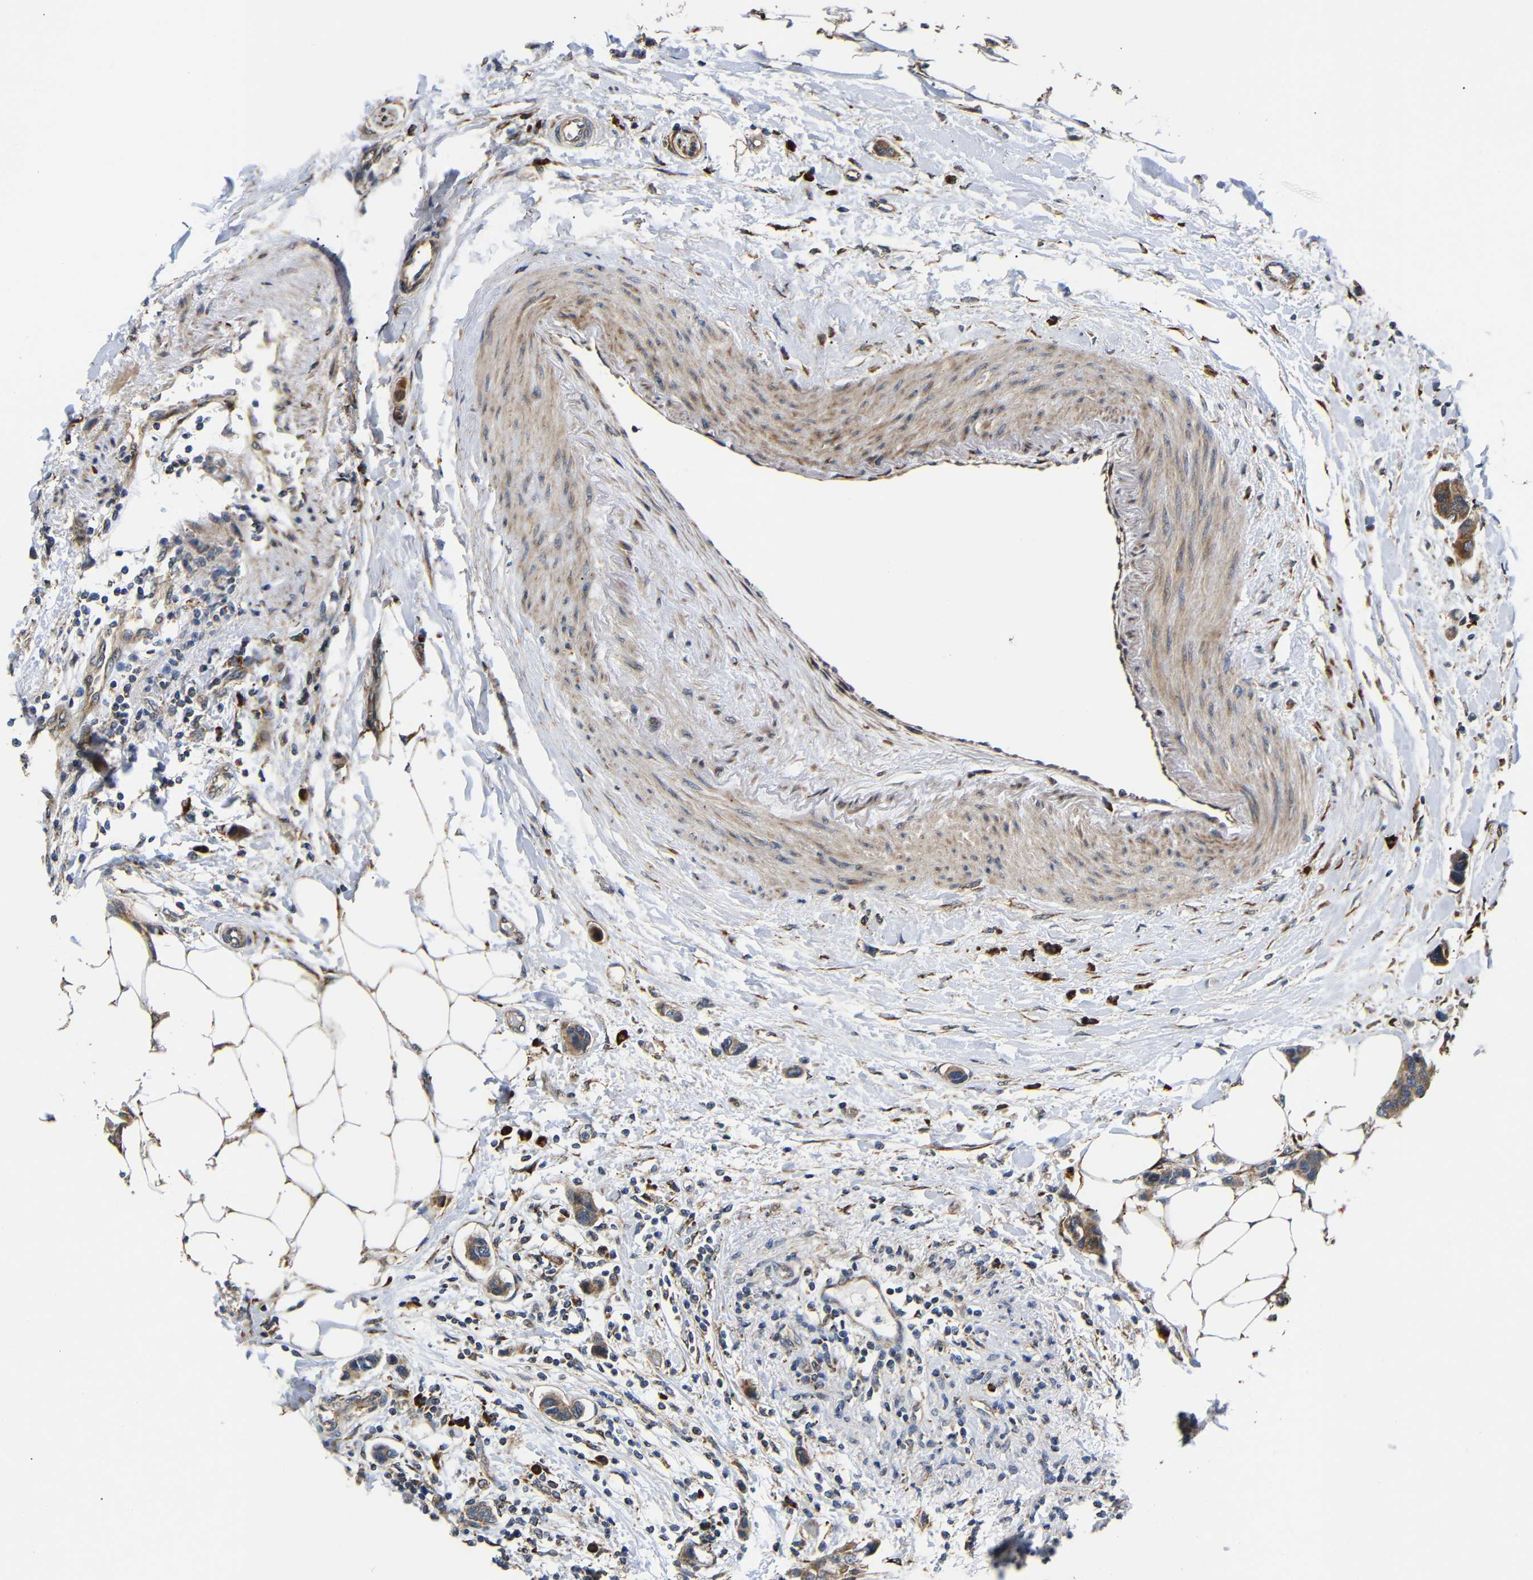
{"staining": {"intensity": "moderate", "quantity": ">75%", "location": "cytoplasmic/membranous"}, "tissue": "breast cancer", "cell_type": "Tumor cells", "image_type": "cancer", "snomed": [{"axis": "morphology", "description": "Normal tissue, NOS"}, {"axis": "morphology", "description": "Duct carcinoma"}, {"axis": "topography", "description": "Breast"}], "caption": "Protein expression analysis of human breast invasive ductal carcinoma reveals moderate cytoplasmic/membranous positivity in approximately >75% of tumor cells.", "gene": "KANK4", "patient": {"sex": "female", "age": 50}}